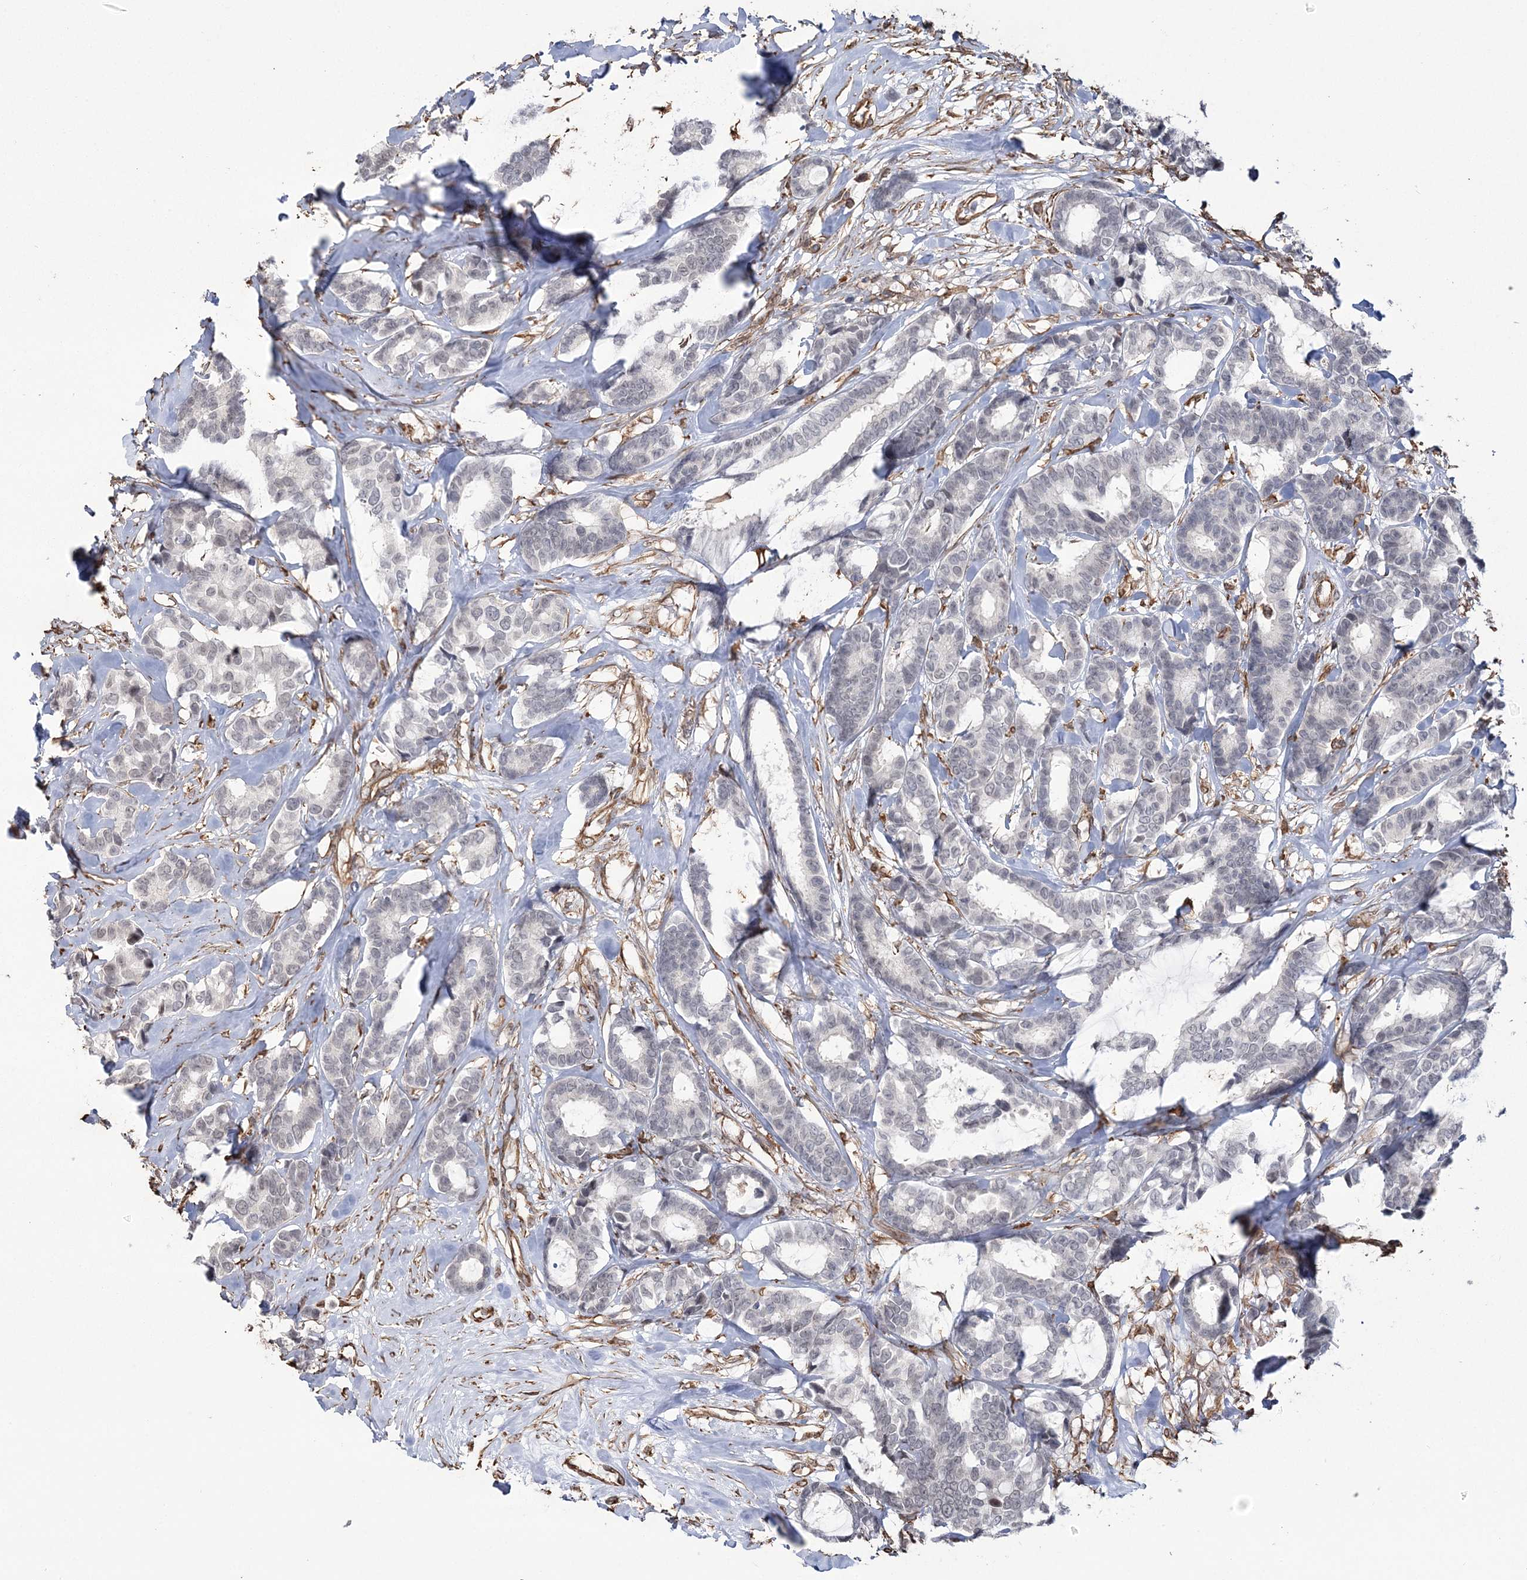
{"staining": {"intensity": "negative", "quantity": "none", "location": "none"}, "tissue": "breast cancer", "cell_type": "Tumor cells", "image_type": "cancer", "snomed": [{"axis": "morphology", "description": "Duct carcinoma"}, {"axis": "topography", "description": "Breast"}], "caption": "The histopathology image demonstrates no significant positivity in tumor cells of breast cancer (intraductal carcinoma). The staining was performed using DAB (3,3'-diaminobenzidine) to visualize the protein expression in brown, while the nuclei were stained in blue with hematoxylin (Magnification: 20x).", "gene": "ATP11B", "patient": {"sex": "female", "age": 87}}